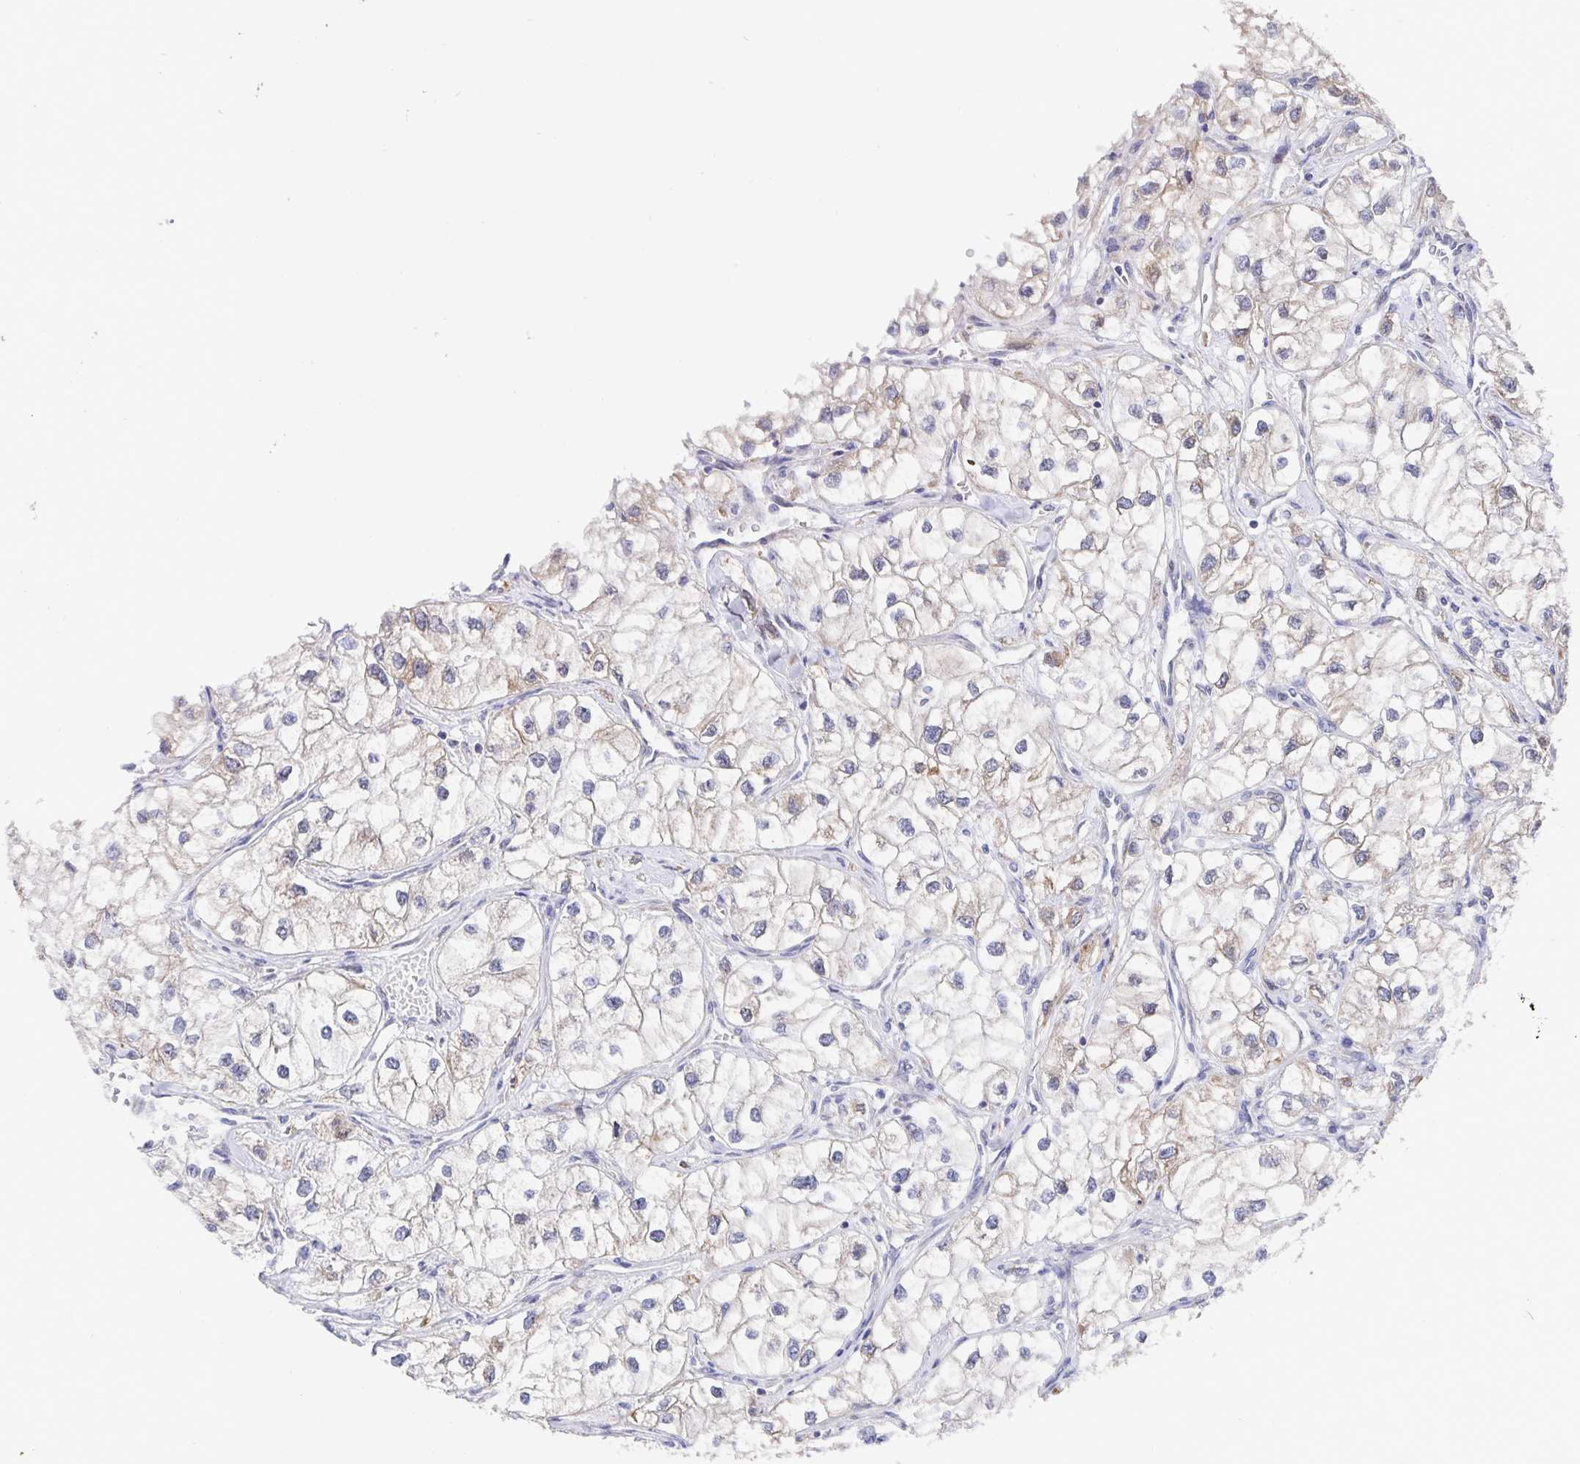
{"staining": {"intensity": "weak", "quantity": "<25%", "location": "cytoplasmic/membranous"}, "tissue": "renal cancer", "cell_type": "Tumor cells", "image_type": "cancer", "snomed": [{"axis": "morphology", "description": "Adenocarcinoma, NOS"}, {"axis": "topography", "description": "Kidney"}], "caption": "Tumor cells are negative for brown protein staining in renal cancer. (Immunohistochemistry, brightfield microscopy, high magnification).", "gene": "ZIK1", "patient": {"sex": "male", "age": 59}}